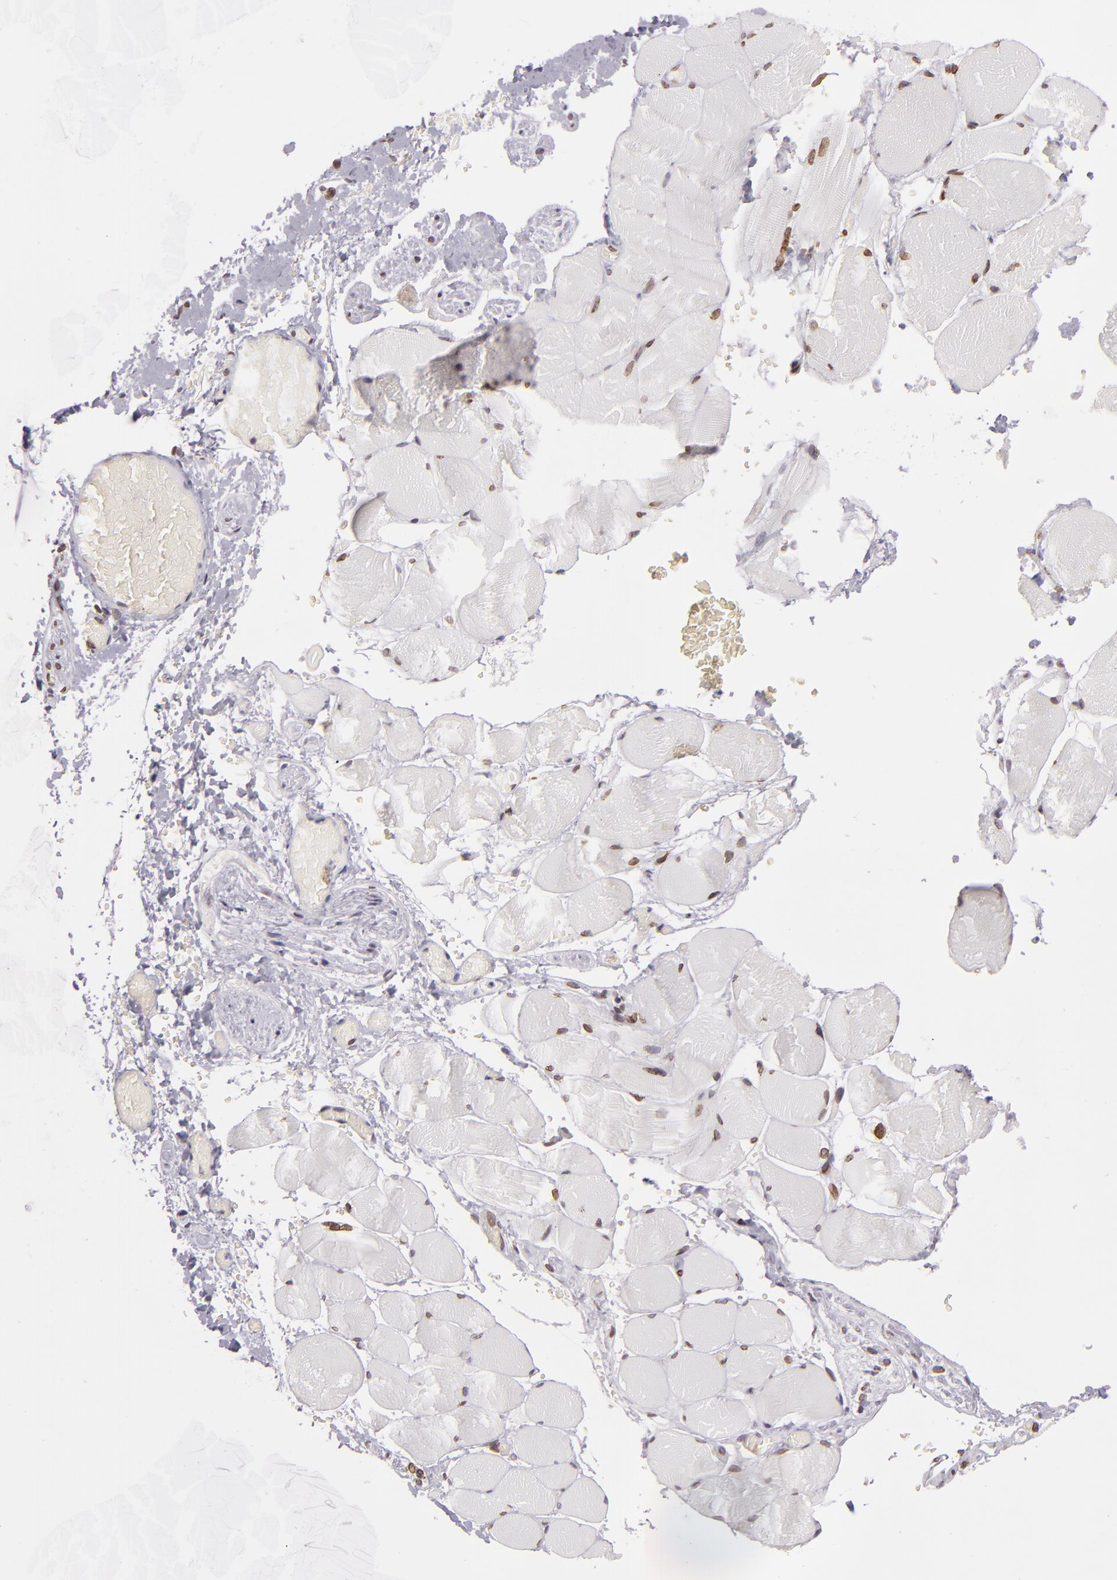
{"staining": {"intensity": "moderate", "quantity": ">75%", "location": "nuclear"}, "tissue": "skeletal muscle", "cell_type": "Myocytes", "image_type": "normal", "snomed": [{"axis": "morphology", "description": "Normal tissue, NOS"}, {"axis": "topography", "description": "Skeletal muscle"}, {"axis": "topography", "description": "Soft tissue"}], "caption": "A brown stain shows moderate nuclear positivity of a protein in myocytes of normal human skeletal muscle. (DAB (3,3'-diaminobenzidine) IHC with brightfield microscopy, high magnification).", "gene": "EMD", "patient": {"sex": "female", "age": 58}}